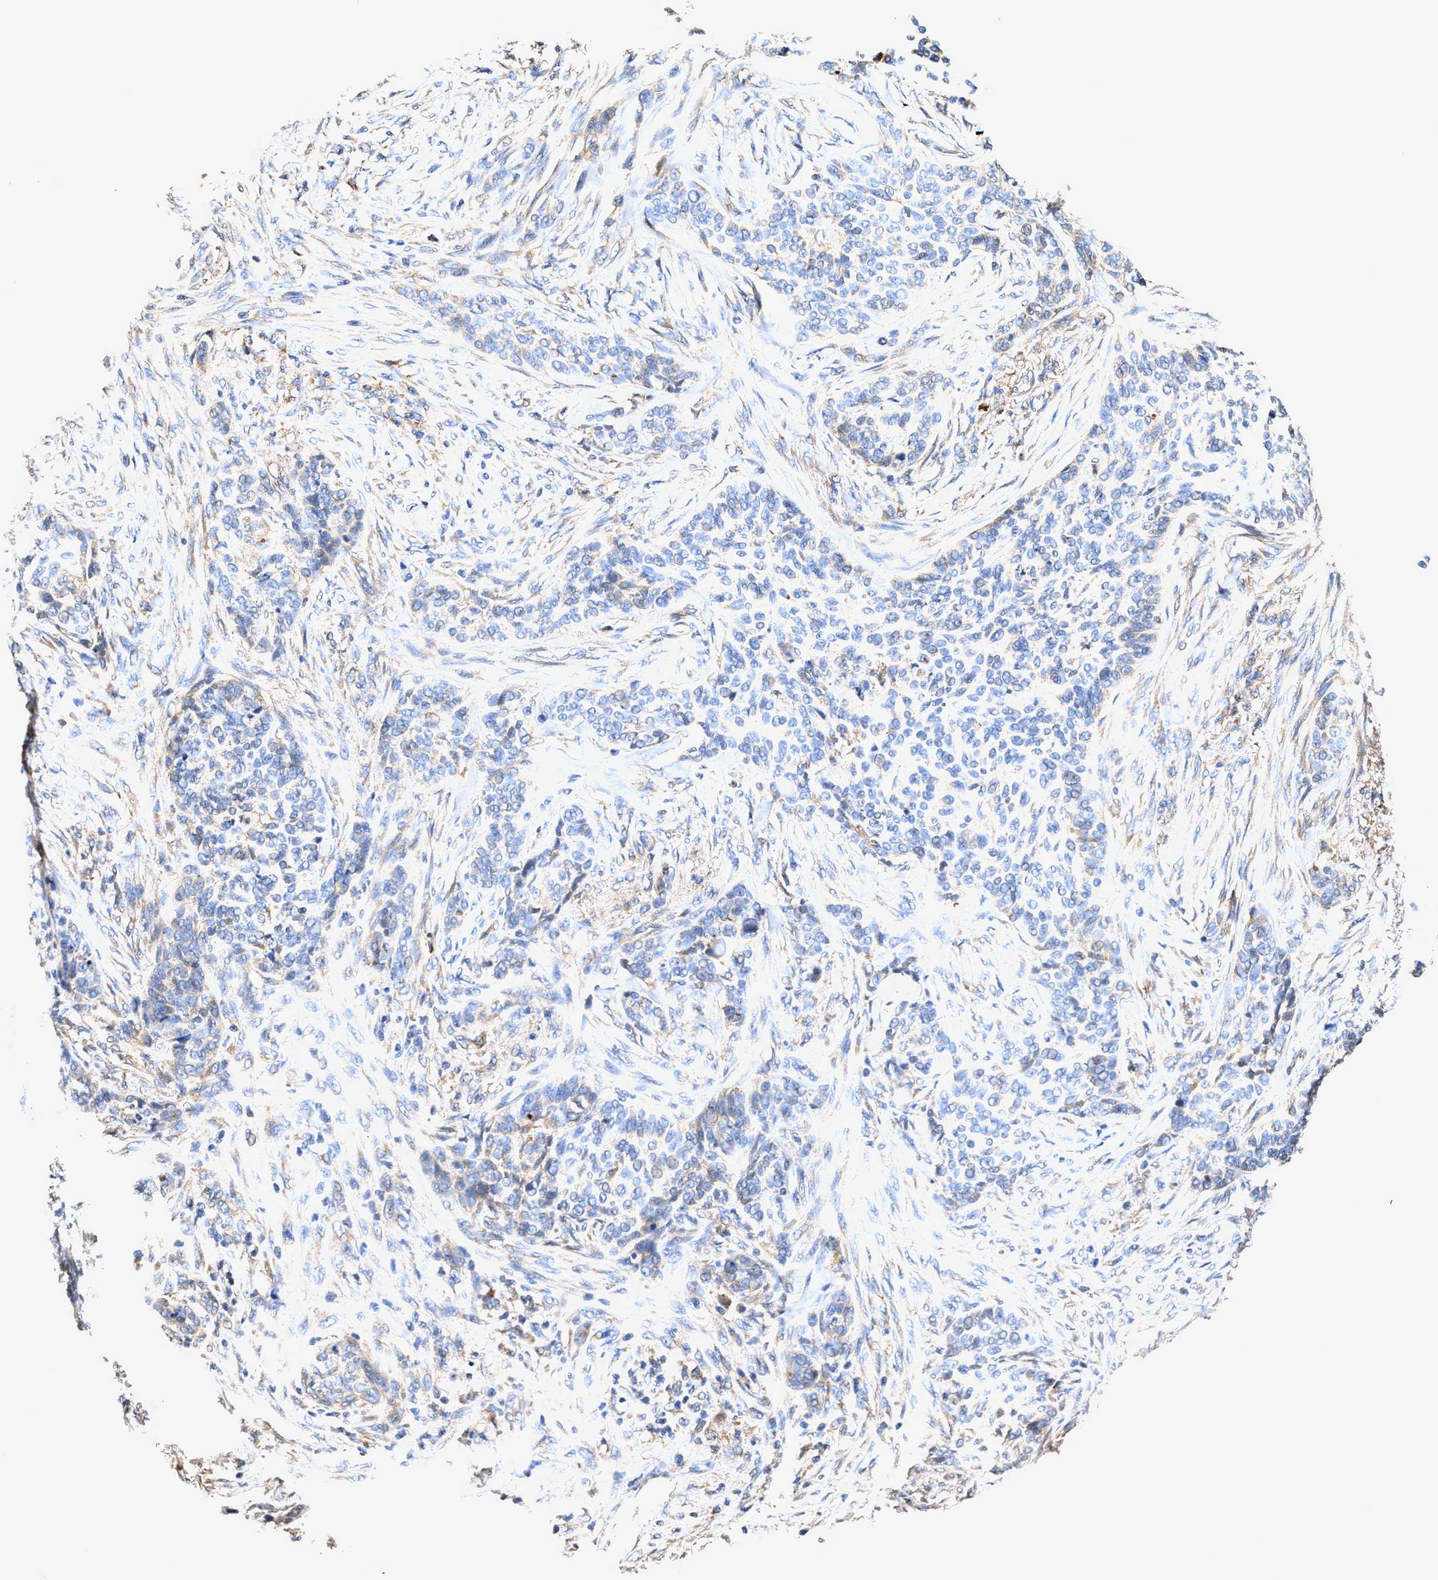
{"staining": {"intensity": "negative", "quantity": "none", "location": "none"}, "tissue": "skin cancer", "cell_type": "Tumor cells", "image_type": "cancer", "snomed": [{"axis": "morphology", "description": "Basal cell carcinoma"}, {"axis": "topography", "description": "Skin"}], "caption": "Immunohistochemical staining of skin cancer displays no significant expression in tumor cells.", "gene": "EFNA4", "patient": {"sex": "male", "age": 85}}